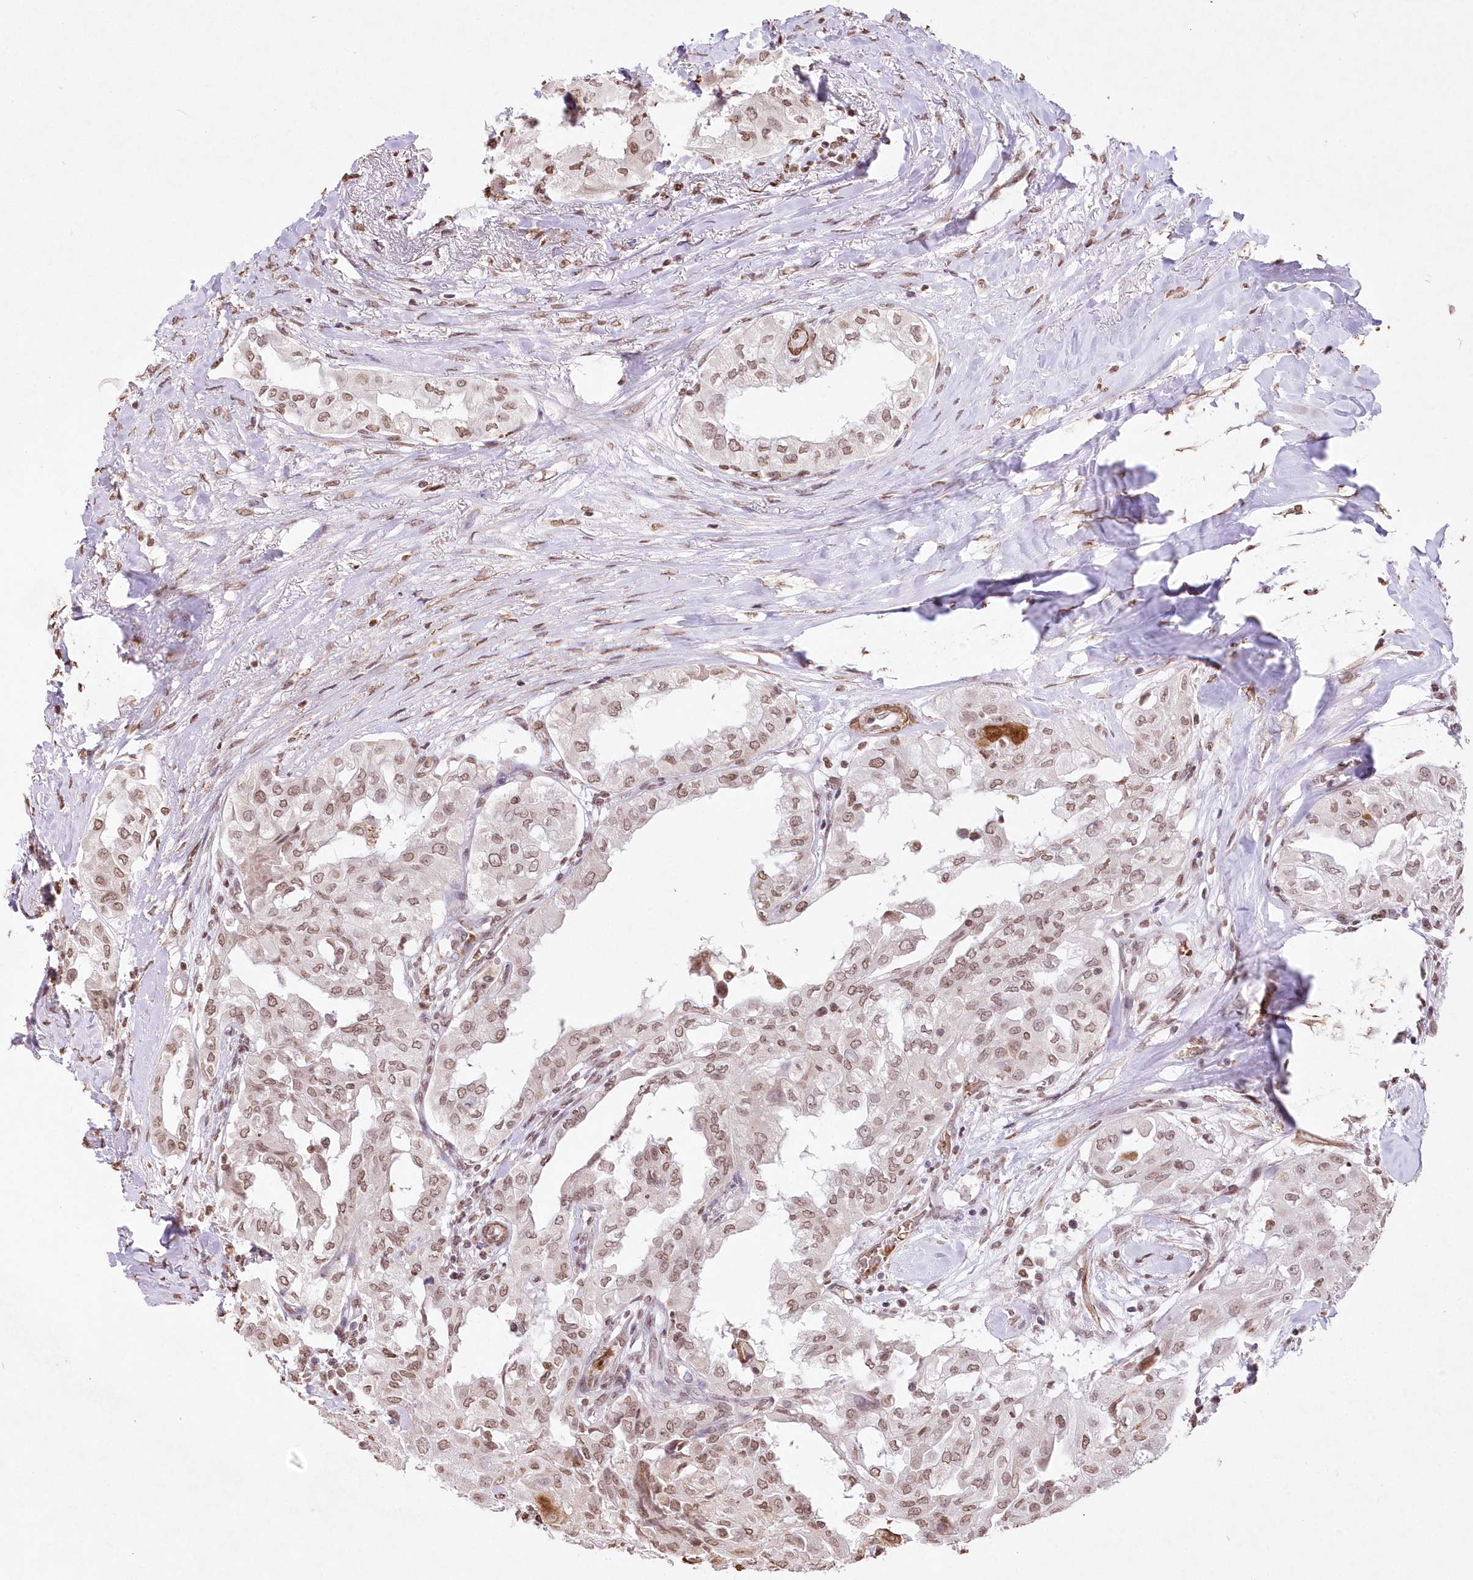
{"staining": {"intensity": "moderate", "quantity": ">75%", "location": "nuclear"}, "tissue": "thyroid cancer", "cell_type": "Tumor cells", "image_type": "cancer", "snomed": [{"axis": "morphology", "description": "Papillary adenocarcinoma, NOS"}, {"axis": "topography", "description": "Thyroid gland"}], "caption": "Immunohistochemical staining of human thyroid cancer reveals medium levels of moderate nuclear expression in approximately >75% of tumor cells. Immunohistochemistry stains the protein in brown and the nuclei are stained blue.", "gene": "RBM27", "patient": {"sex": "female", "age": 59}}